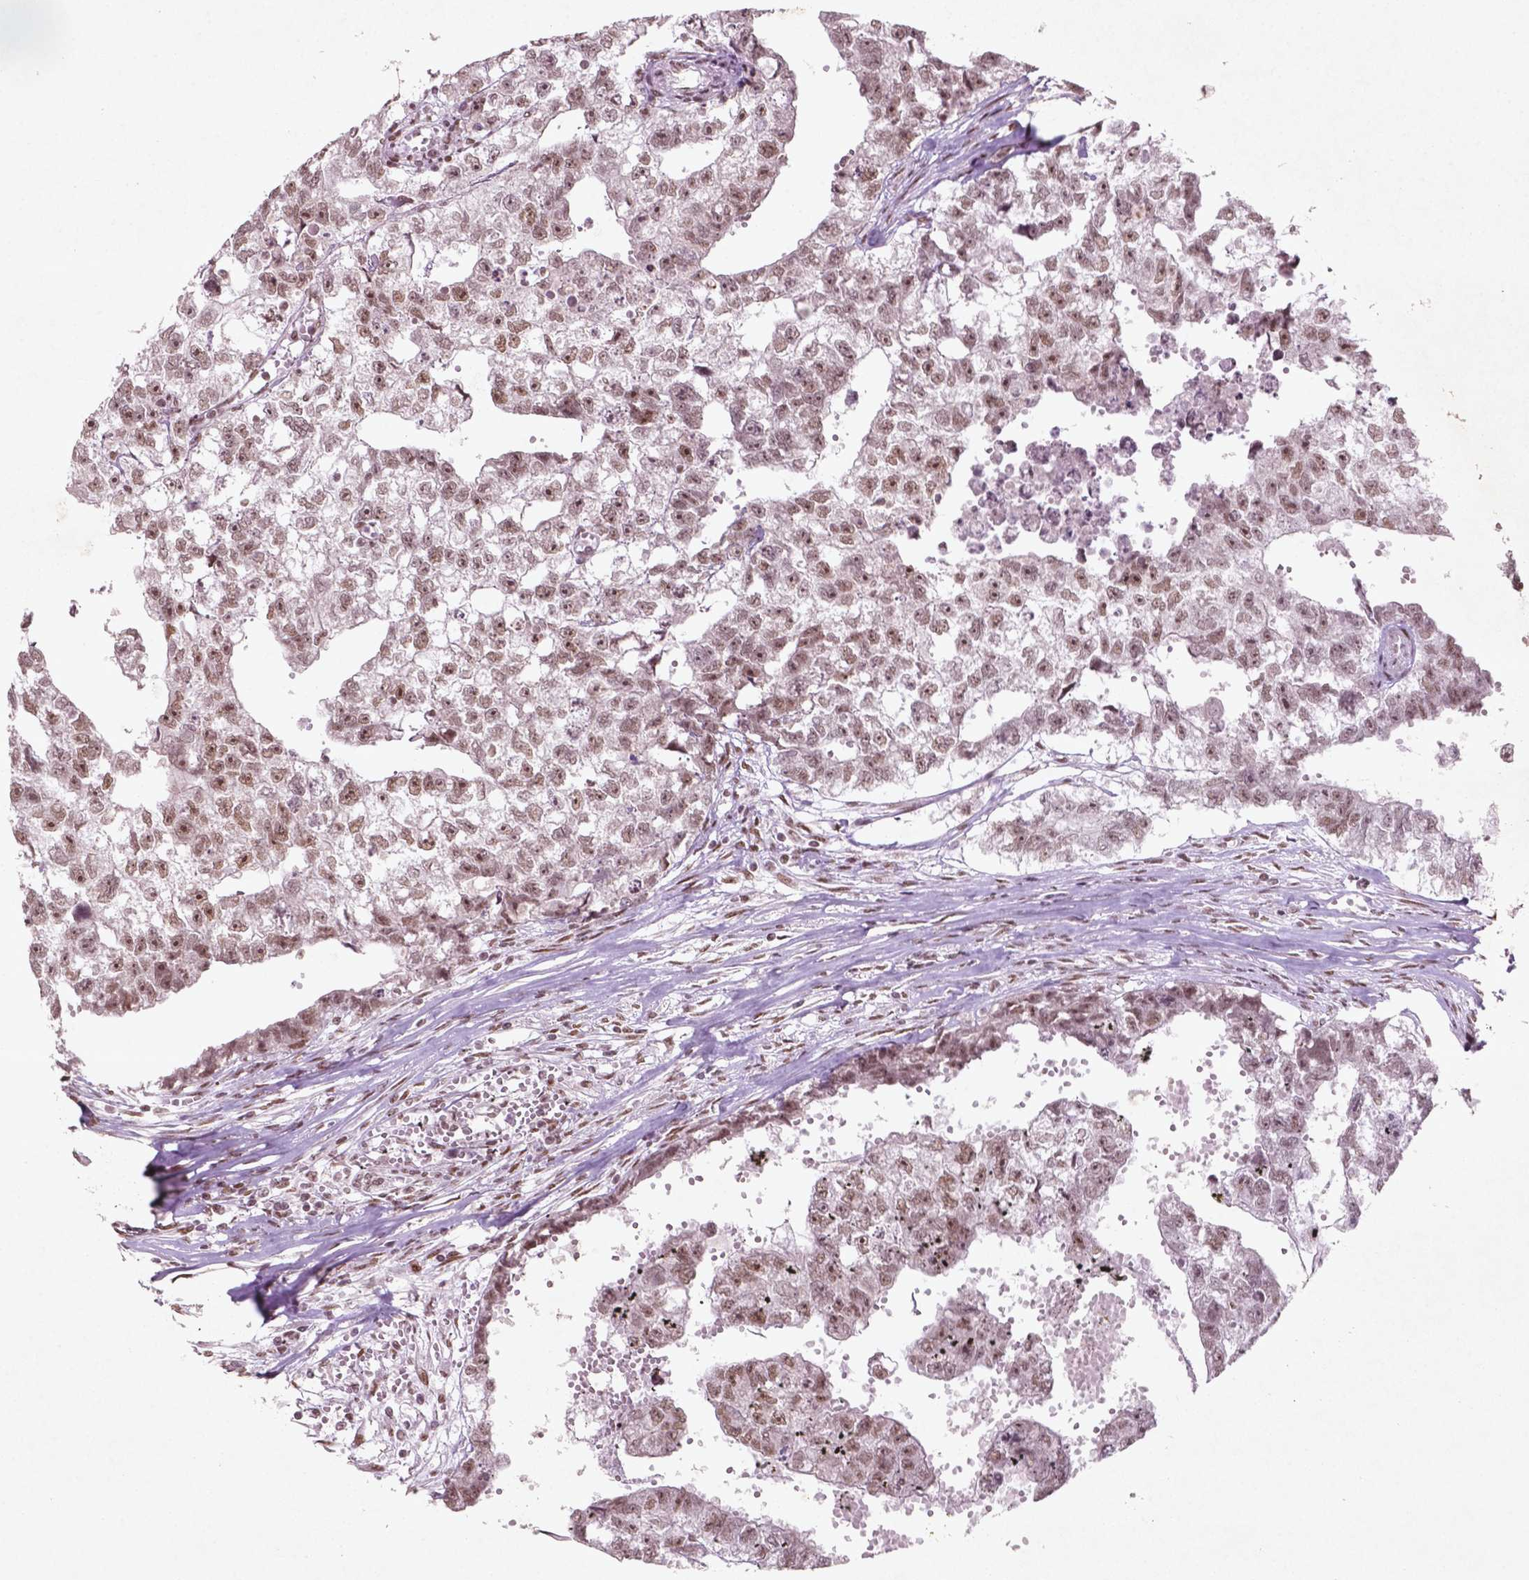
{"staining": {"intensity": "moderate", "quantity": ">75%", "location": "nuclear"}, "tissue": "testis cancer", "cell_type": "Tumor cells", "image_type": "cancer", "snomed": [{"axis": "morphology", "description": "Carcinoma, Embryonal, NOS"}, {"axis": "morphology", "description": "Teratoma, malignant, NOS"}, {"axis": "topography", "description": "Testis"}], "caption": "Immunohistochemistry (IHC) of human testis teratoma (malignant) shows medium levels of moderate nuclear expression in approximately >75% of tumor cells.", "gene": "HMG20B", "patient": {"sex": "male", "age": 44}}